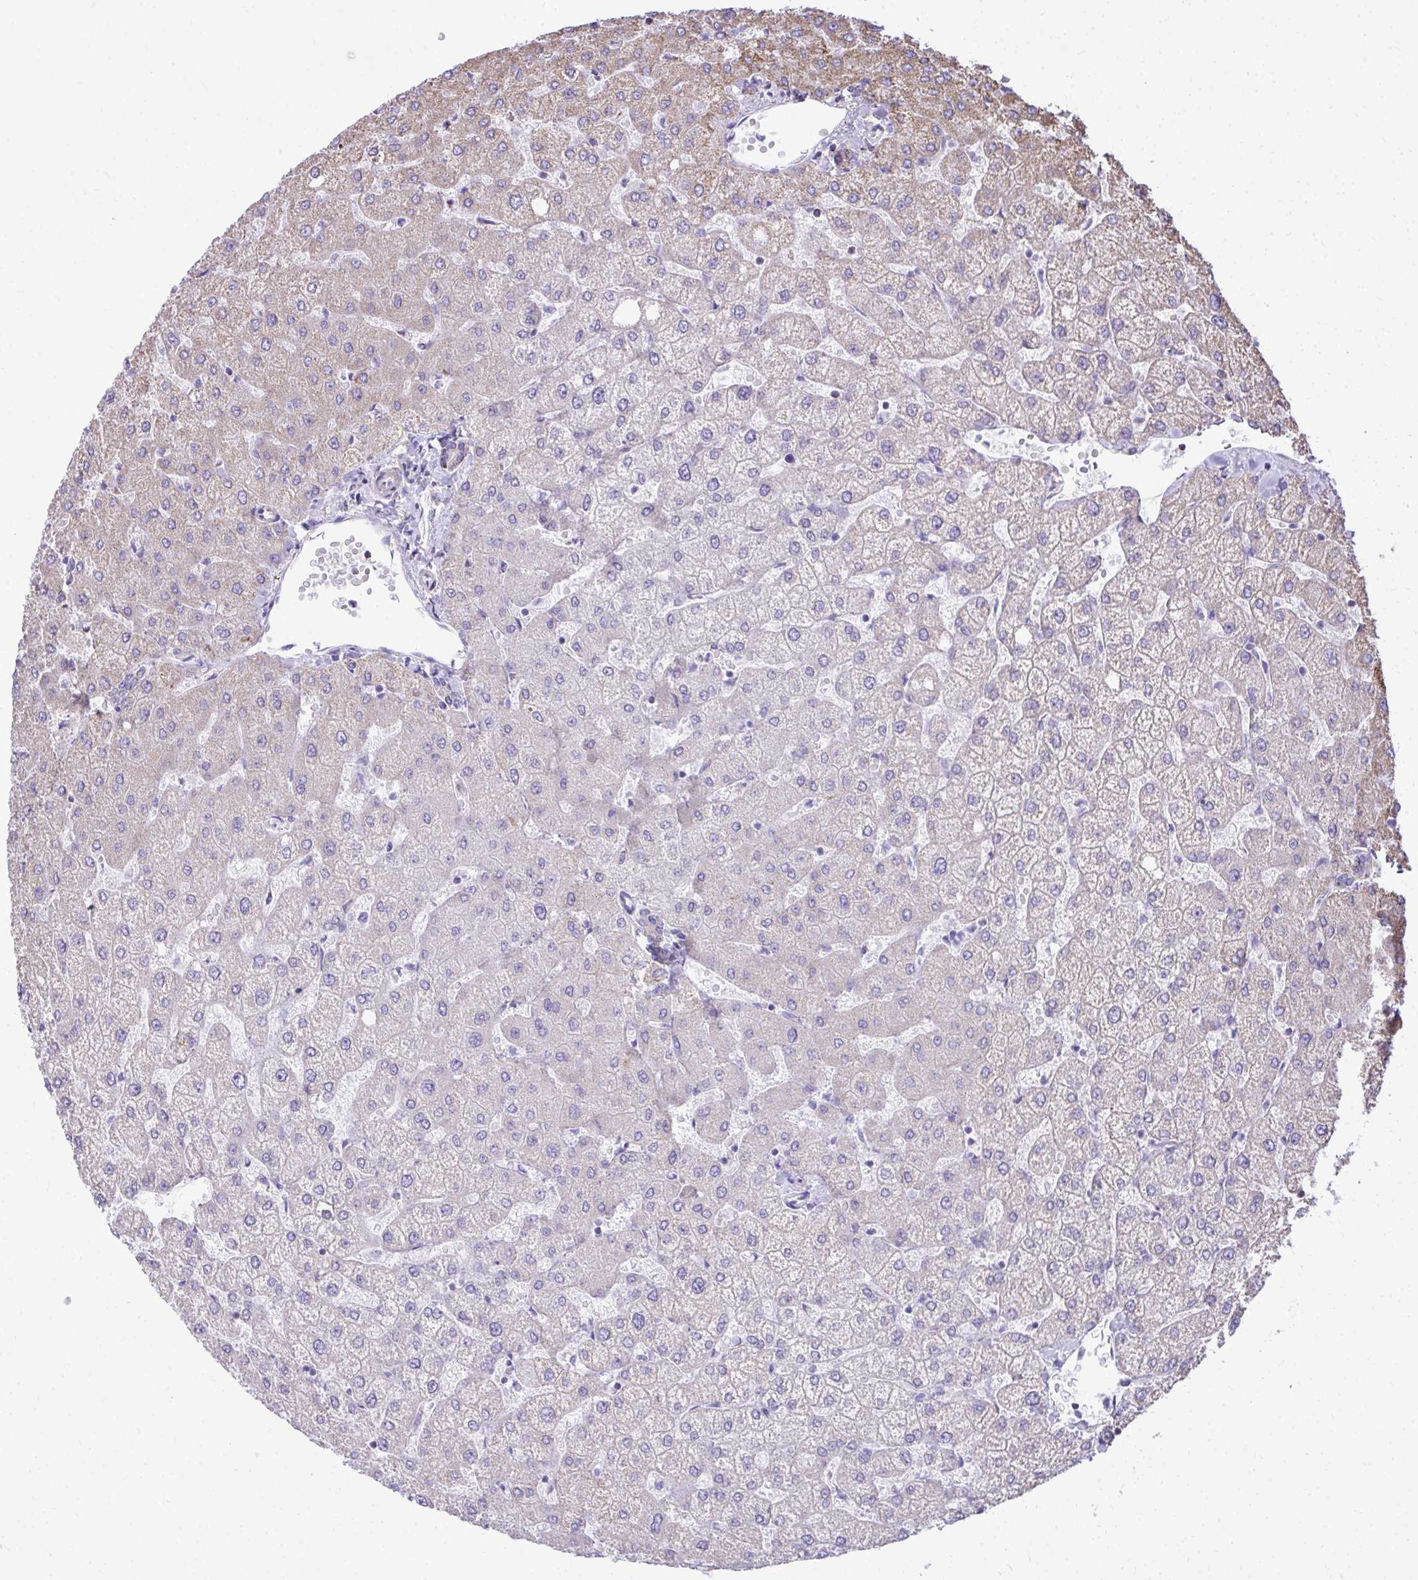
{"staining": {"intensity": "negative", "quantity": "none", "location": "none"}, "tissue": "liver", "cell_type": "Cholangiocytes", "image_type": "normal", "snomed": [{"axis": "morphology", "description": "Normal tissue, NOS"}, {"axis": "topography", "description": "Liver"}], "caption": "The image demonstrates no significant staining in cholangiocytes of liver. (Brightfield microscopy of DAB immunohistochemistry (IHC) at high magnification).", "gene": "MPZL2", "patient": {"sex": "female", "age": 54}}